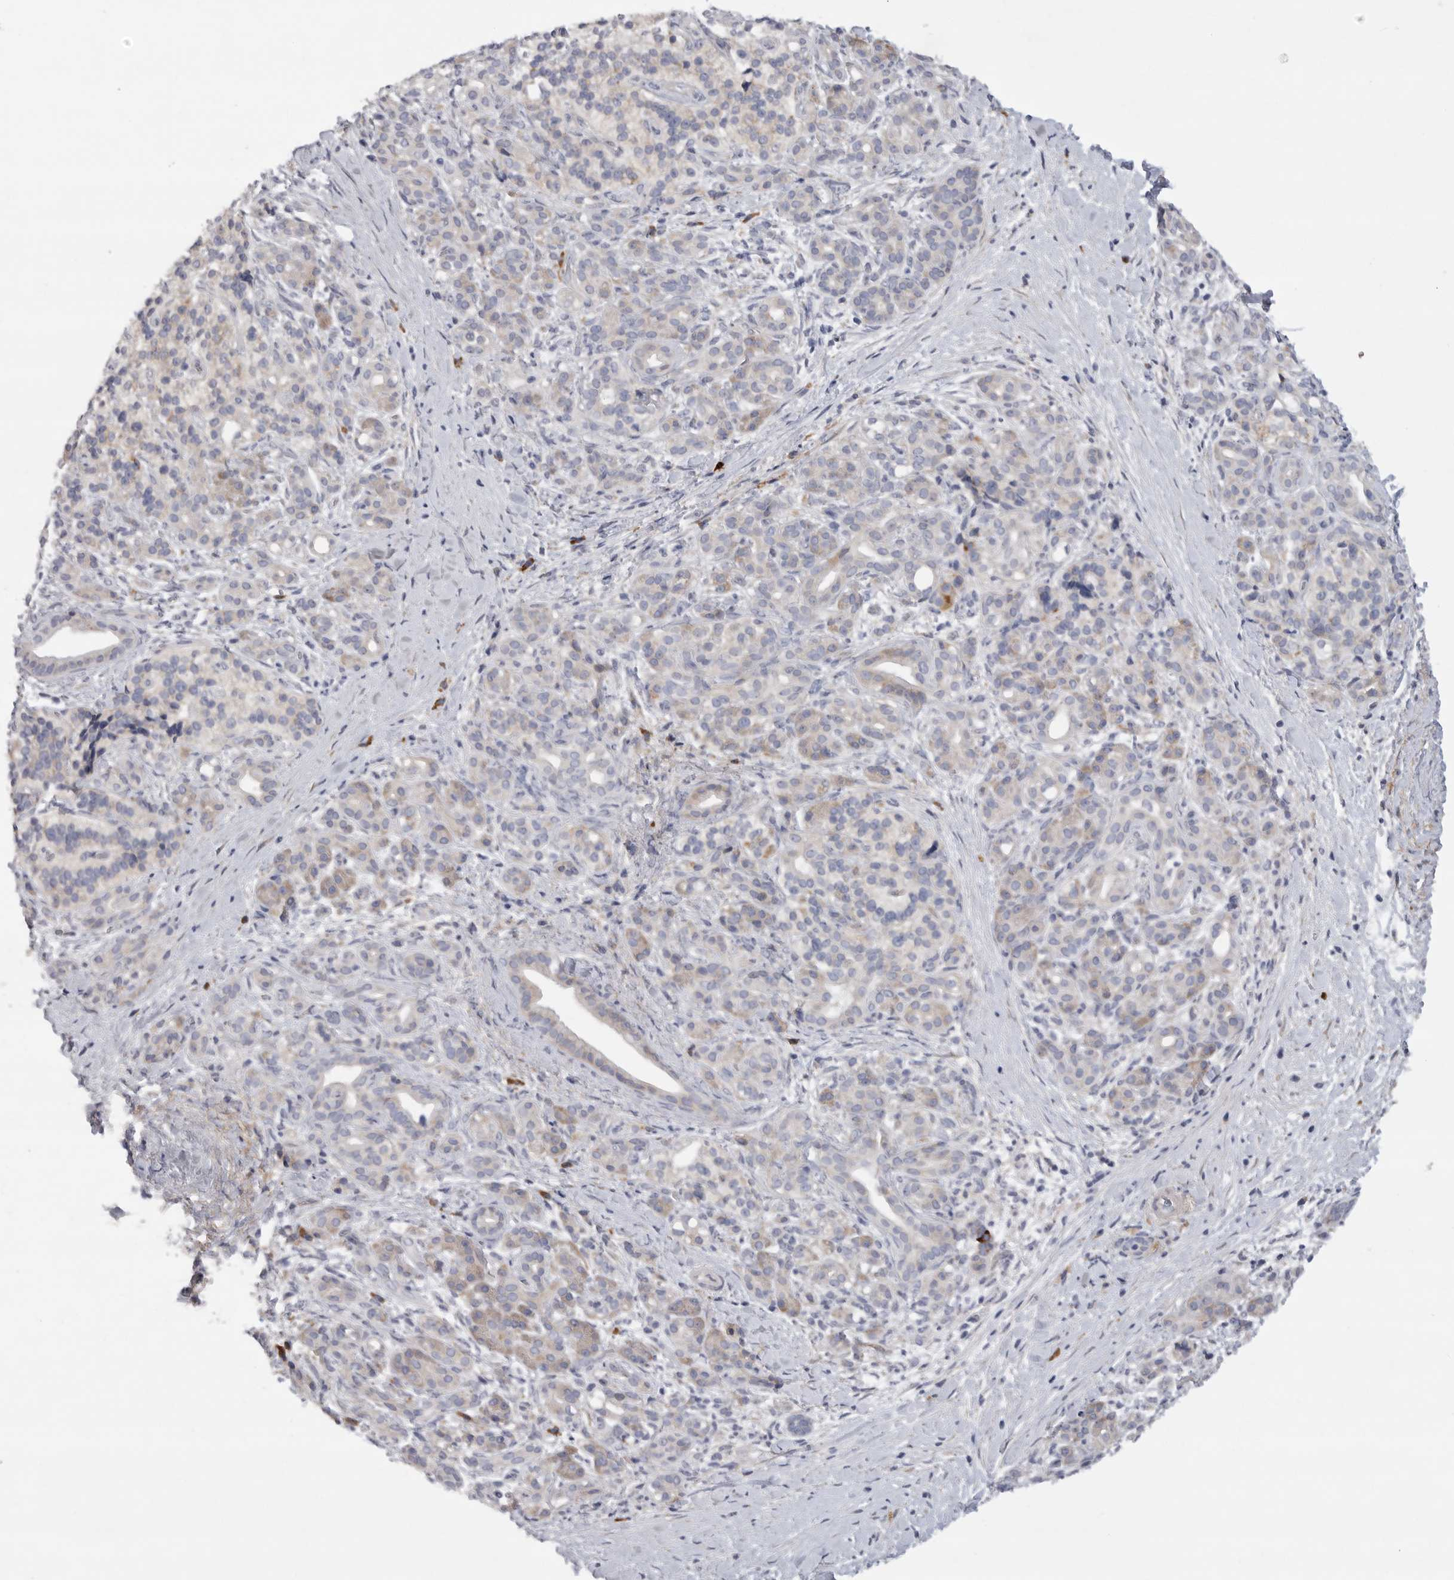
{"staining": {"intensity": "weak", "quantity": "<25%", "location": "cytoplasmic/membranous"}, "tissue": "pancreatic cancer", "cell_type": "Tumor cells", "image_type": "cancer", "snomed": [{"axis": "morphology", "description": "Adenocarcinoma, NOS"}, {"axis": "topography", "description": "Pancreas"}], "caption": "Human pancreatic cancer (adenocarcinoma) stained for a protein using immunohistochemistry (IHC) exhibits no expression in tumor cells.", "gene": "EDEM3", "patient": {"sex": "male", "age": 58}}